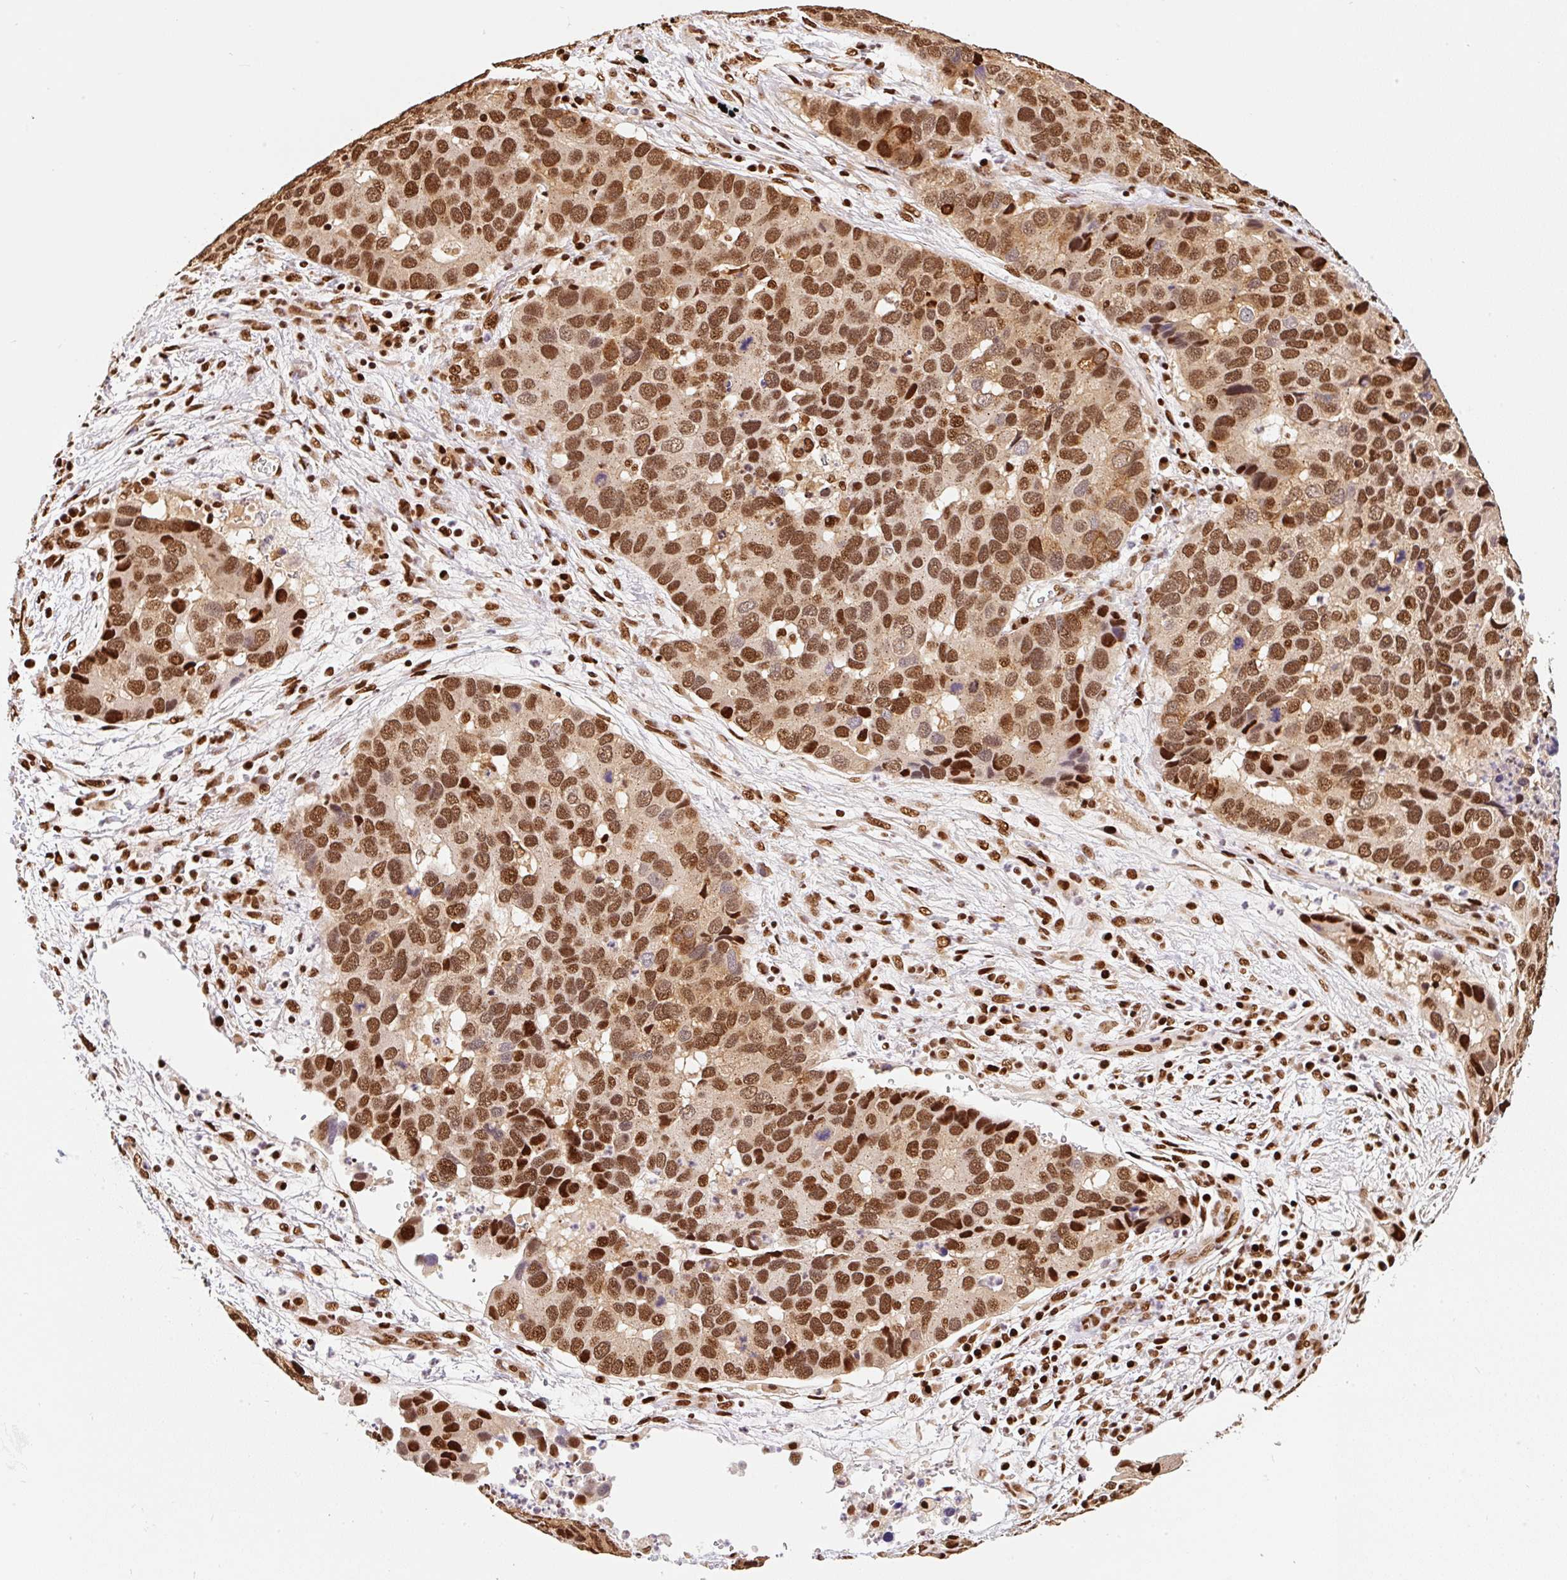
{"staining": {"intensity": "strong", "quantity": ">75%", "location": "nuclear"}, "tissue": "lung cancer", "cell_type": "Tumor cells", "image_type": "cancer", "snomed": [{"axis": "morphology", "description": "Aneuploidy"}, {"axis": "morphology", "description": "Adenocarcinoma, NOS"}, {"axis": "topography", "description": "Lymph node"}, {"axis": "topography", "description": "Lung"}], "caption": "Protein staining of lung cancer (adenocarcinoma) tissue reveals strong nuclear positivity in approximately >75% of tumor cells.", "gene": "GPR139", "patient": {"sex": "female", "age": 74}}